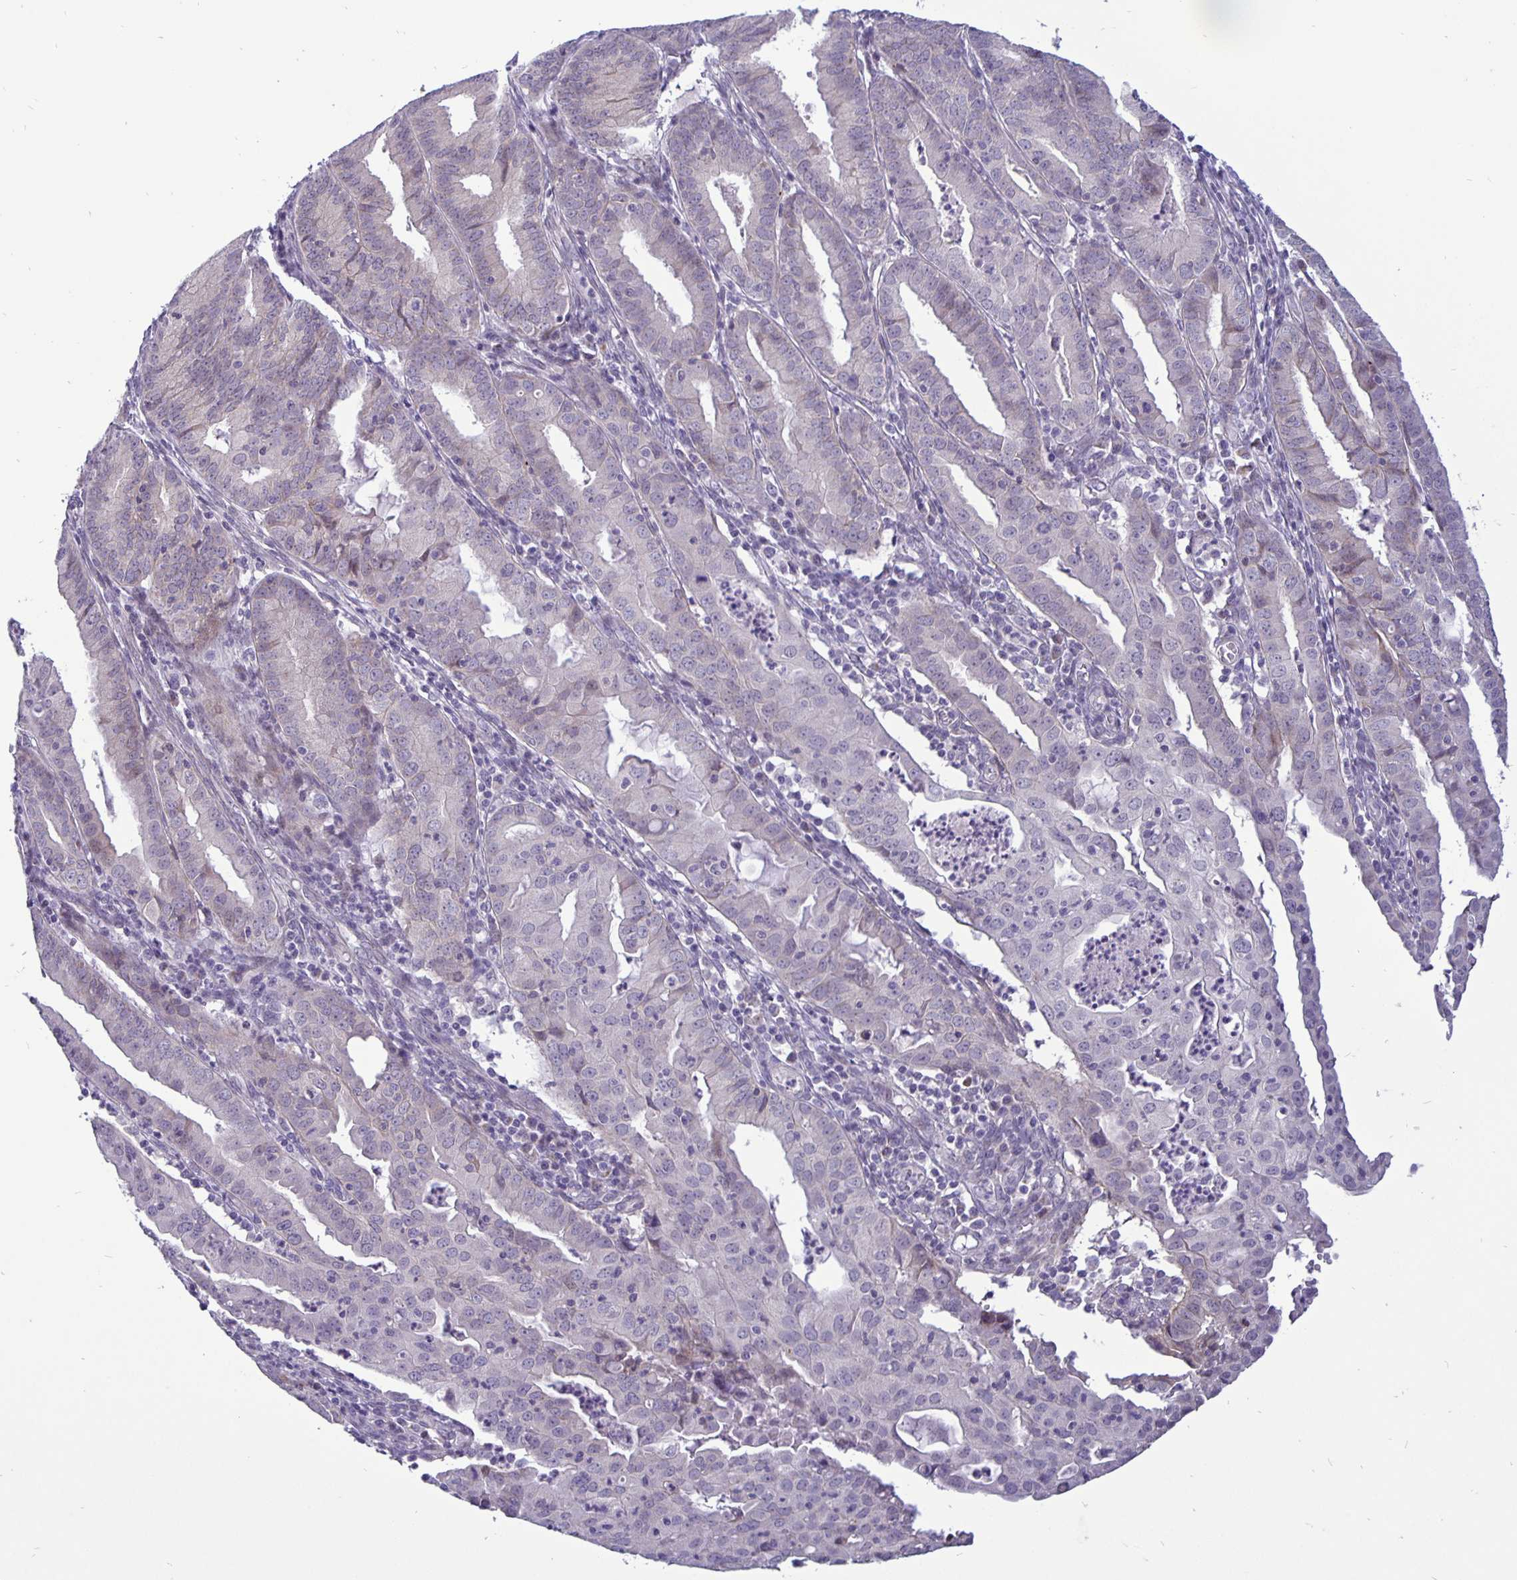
{"staining": {"intensity": "negative", "quantity": "none", "location": "none"}, "tissue": "endometrial cancer", "cell_type": "Tumor cells", "image_type": "cancer", "snomed": [{"axis": "morphology", "description": "Adenocarcinoma, NOS"}, {"axis": "topography", "description": "Endometrium"}], "caption": "Adenocarcinoma (endometrial) stained for a protein using immunohistochemistry (IHC) displays no staining tumor cells.", "gene": "ERBB2", "patient": {"sex": "female", "age": 60}}